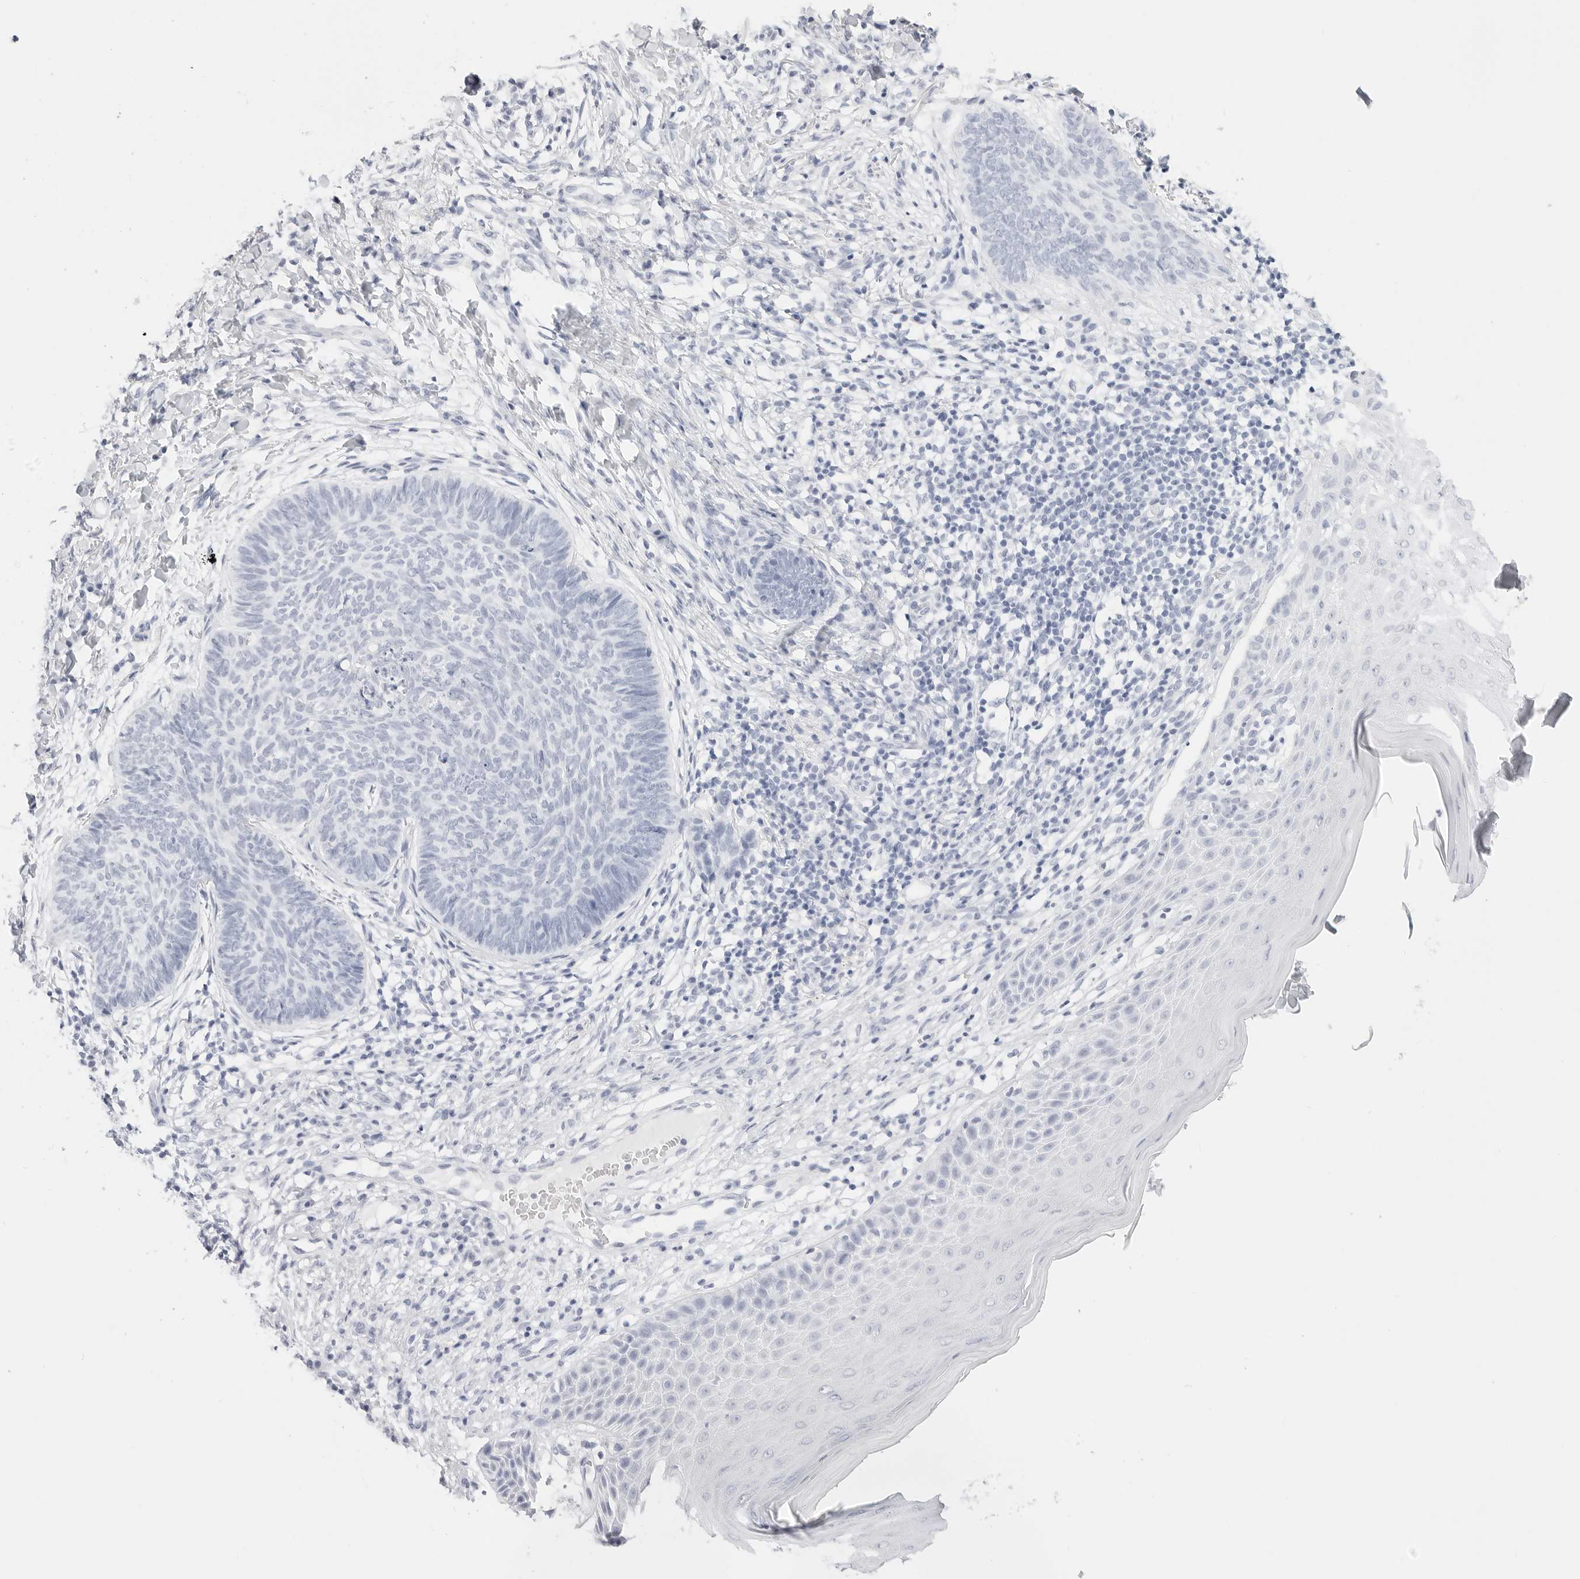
{"staining": {"intensity": "negative", "quantity": "none", "location": "none"}, "tissue": "skin cancer", "cell_type": "Tumor cells", "image_type": "cancer", "snomed": [{"axis": "morphology", "description": "Normal tissue, NOS"}, {"axis": "morphology", "description": "Basal cell carcinoma"}, {"axis": "topography", "description": "Skin"}], "caption": "Skin cancer (basal cell carcinoma) stained for a protein using IHC shows no expression tumor cells.", "gene": "TFF2", "patient": {"sex": "male", "age": 50}}